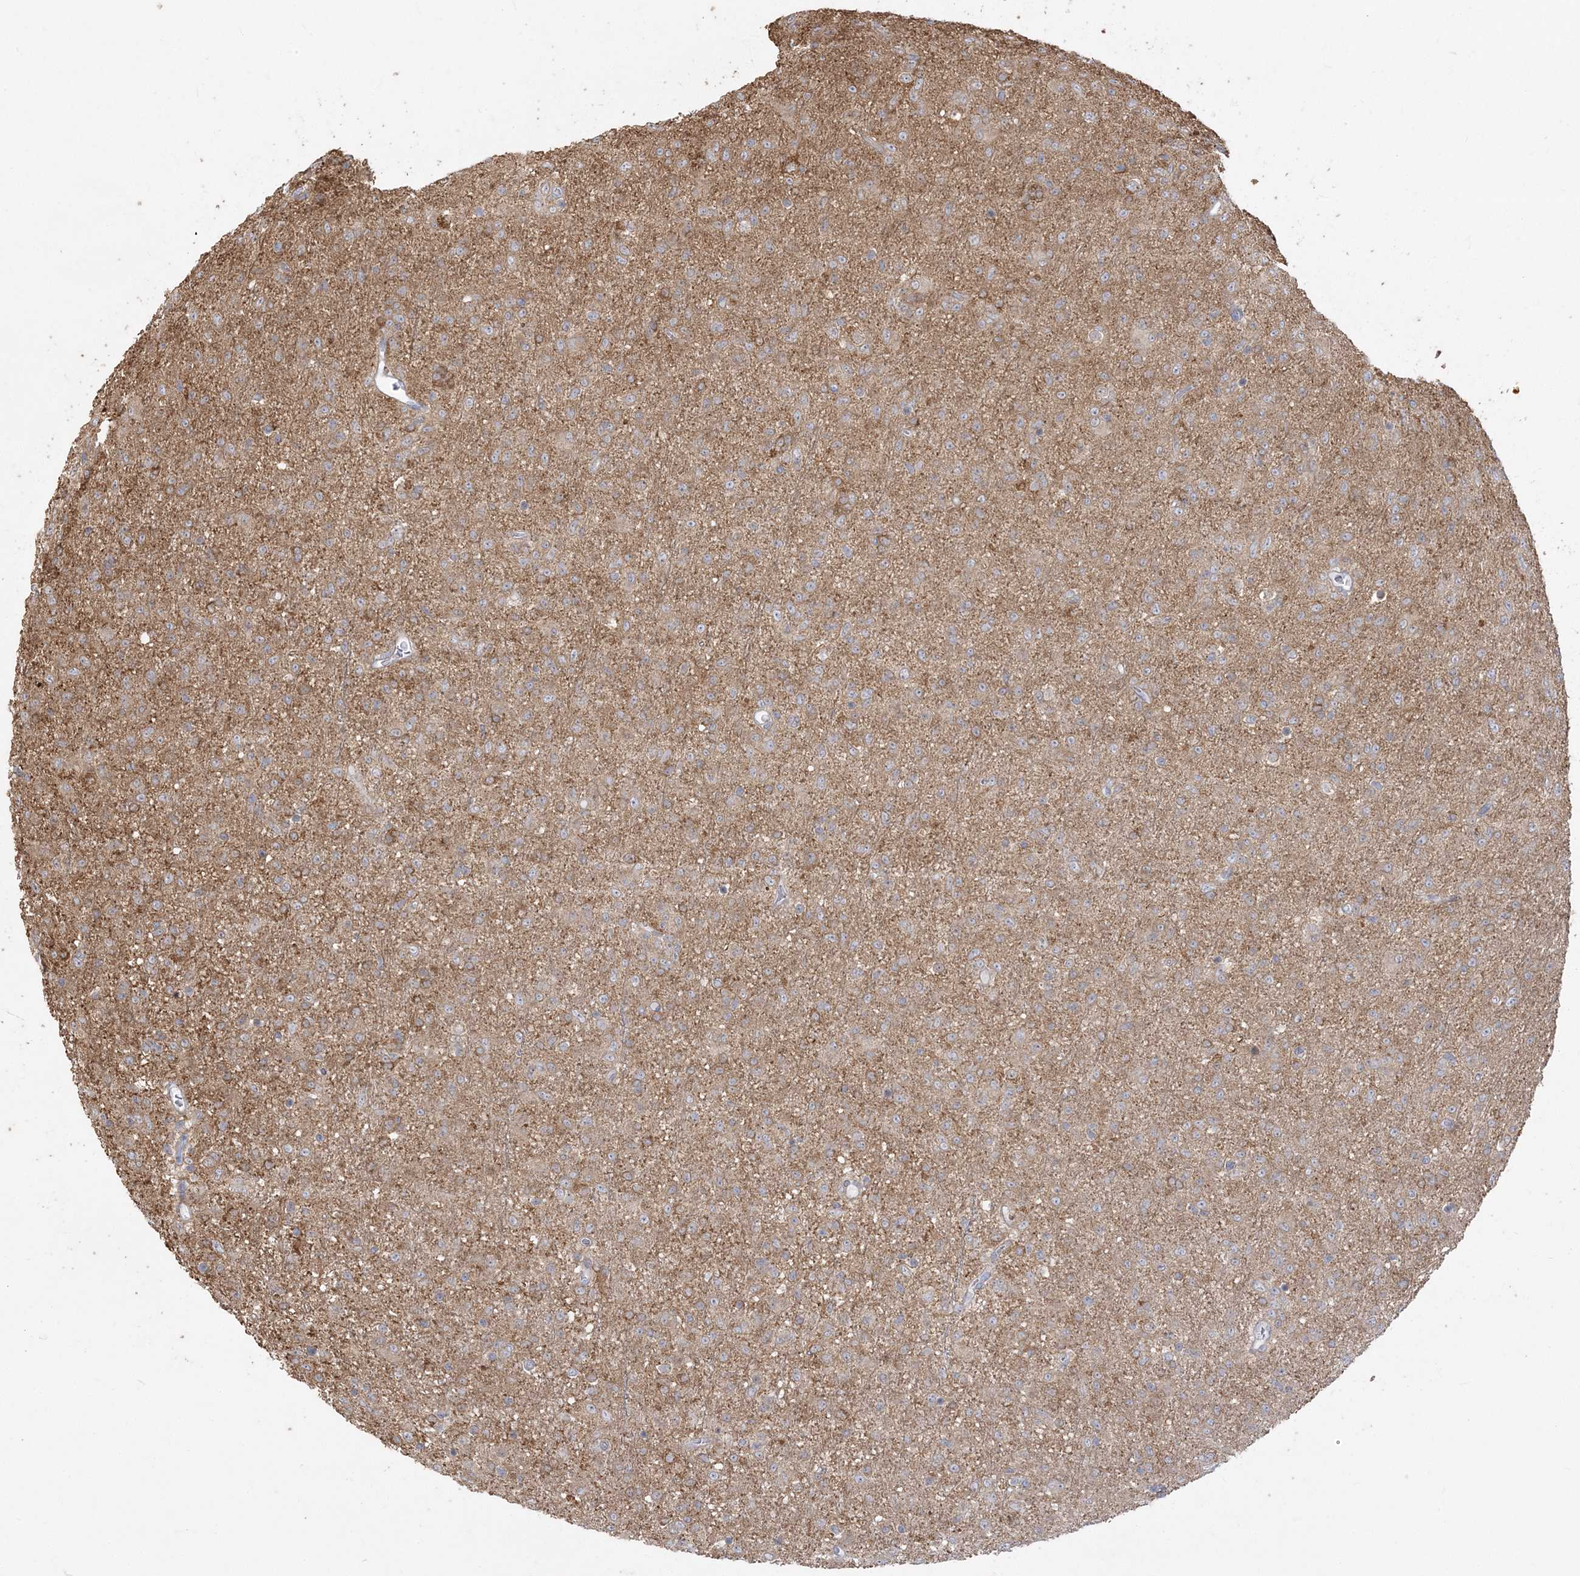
{"staining": {"intensity": "moderate", "quantity": "25%-75%", "location": "cytoplasmic/membranous"}, "tissue": "glioma", "cell_type": "Tumor cells", "image_type": "cancer", "snomed": [{"axis": "morphology", "description": "Glioma, malignant, Low grade"}, {"axis": "topography", "description": "Brain"}], "caption": "Moderate cytoplasmic/membranous protein expression is seen in about 25%-75% of tumor cells in low-grade glioma (malignant).", "gene": "ZC3H6", "patient": {"sex": "male", "age": 65}}